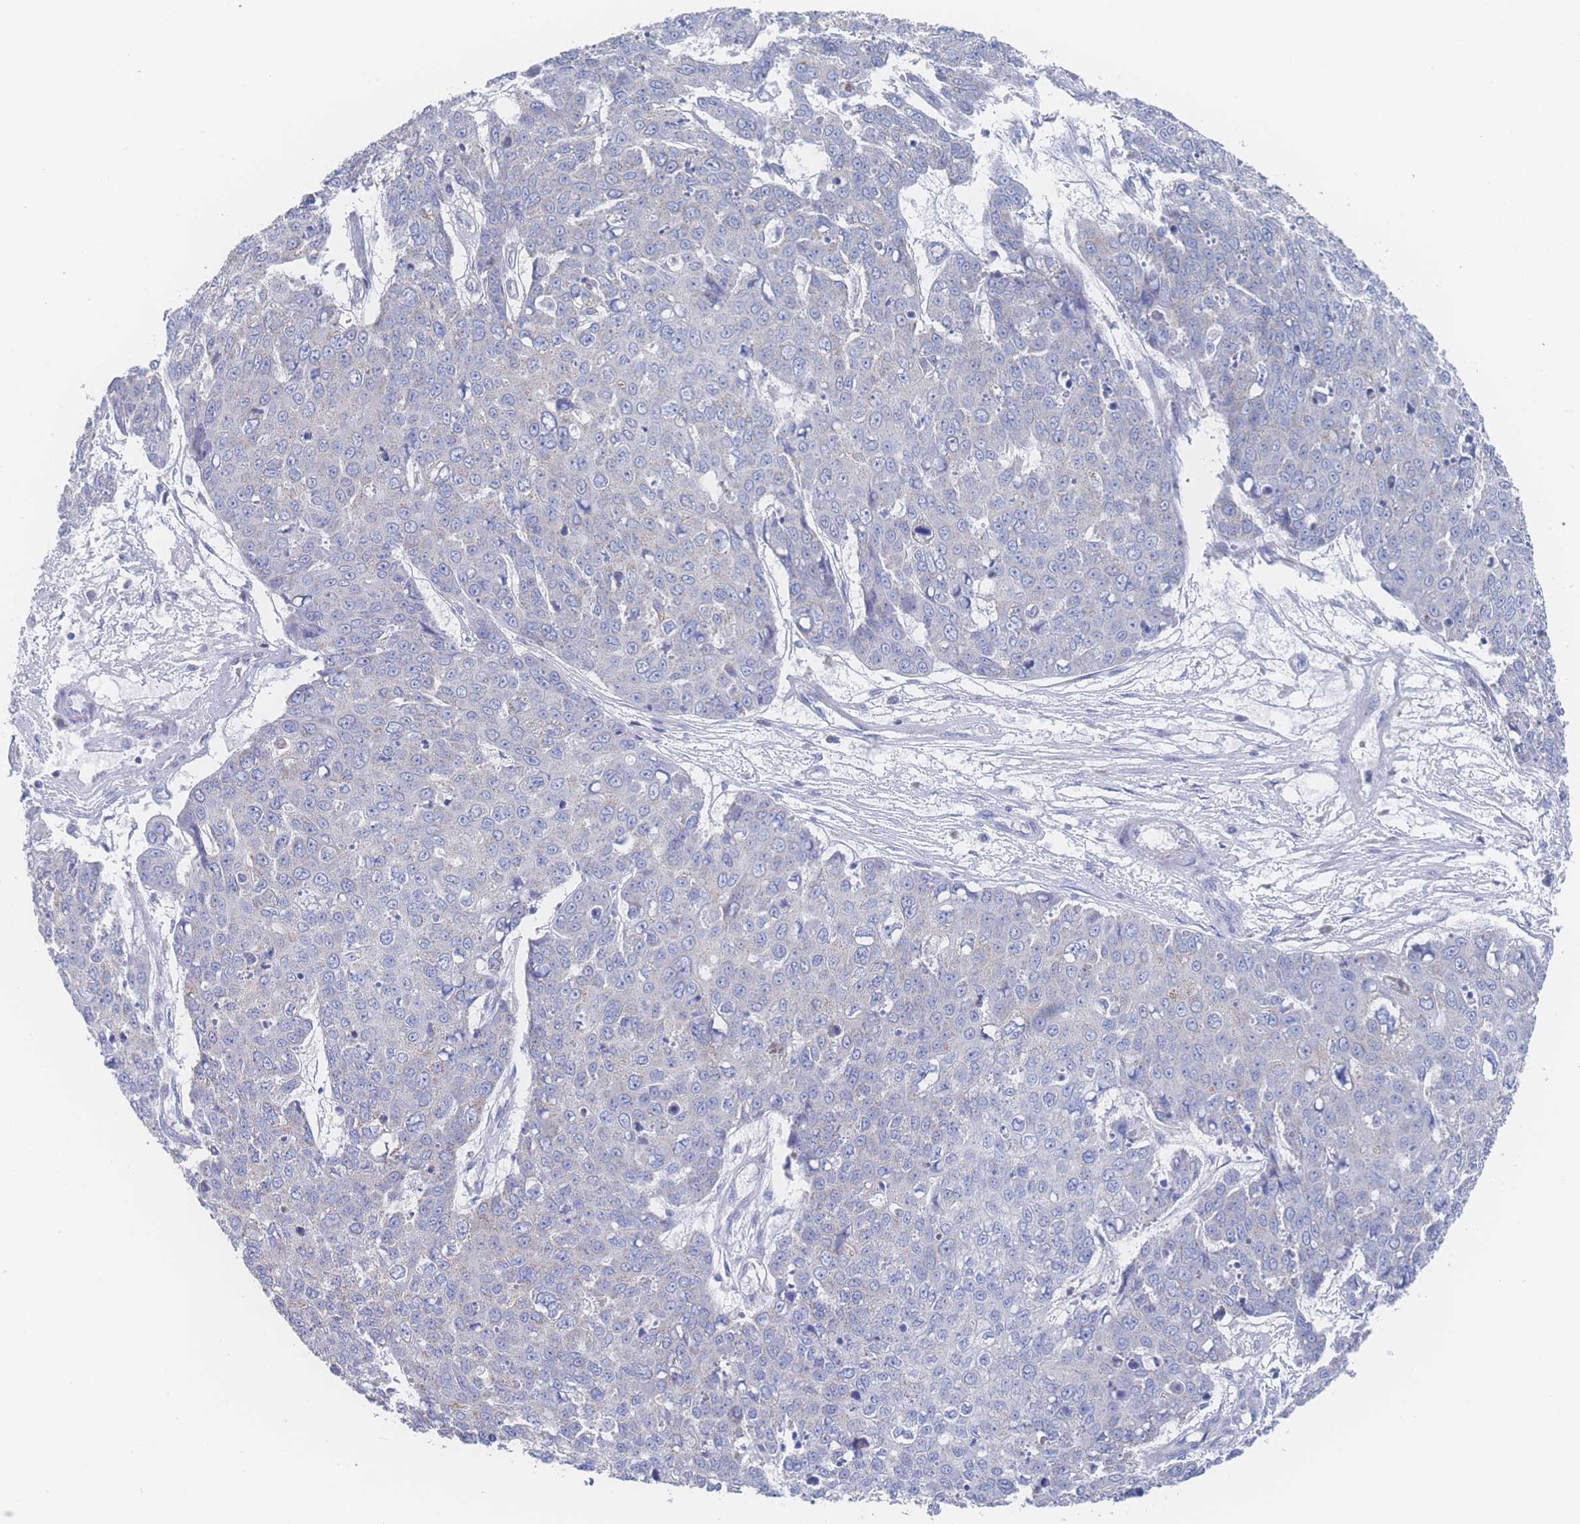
{"staining": {"intensity": "weak", "quantity": "<25%", "location": "cytoplasmic/membranous"}, "tissue": "skin cancer", "cell_type": "Tumor cells", "image_type": "cancer", "snomed": [{"axis": "morphology", "description": "Normal tissue, NOS"}, {"axis": "morphology", "description": "Squamous cell carcinoma, NOS"}, {"axis": "topography", "description": "Skin"}], "caption": "DAB (3,3'-diaminobenzidine) immunohistochemical staining of skin cancer demonstrates no significant expression in tumor cells.", "gene": "SNPH", "patient": {"sex": "male", "age": 72}}